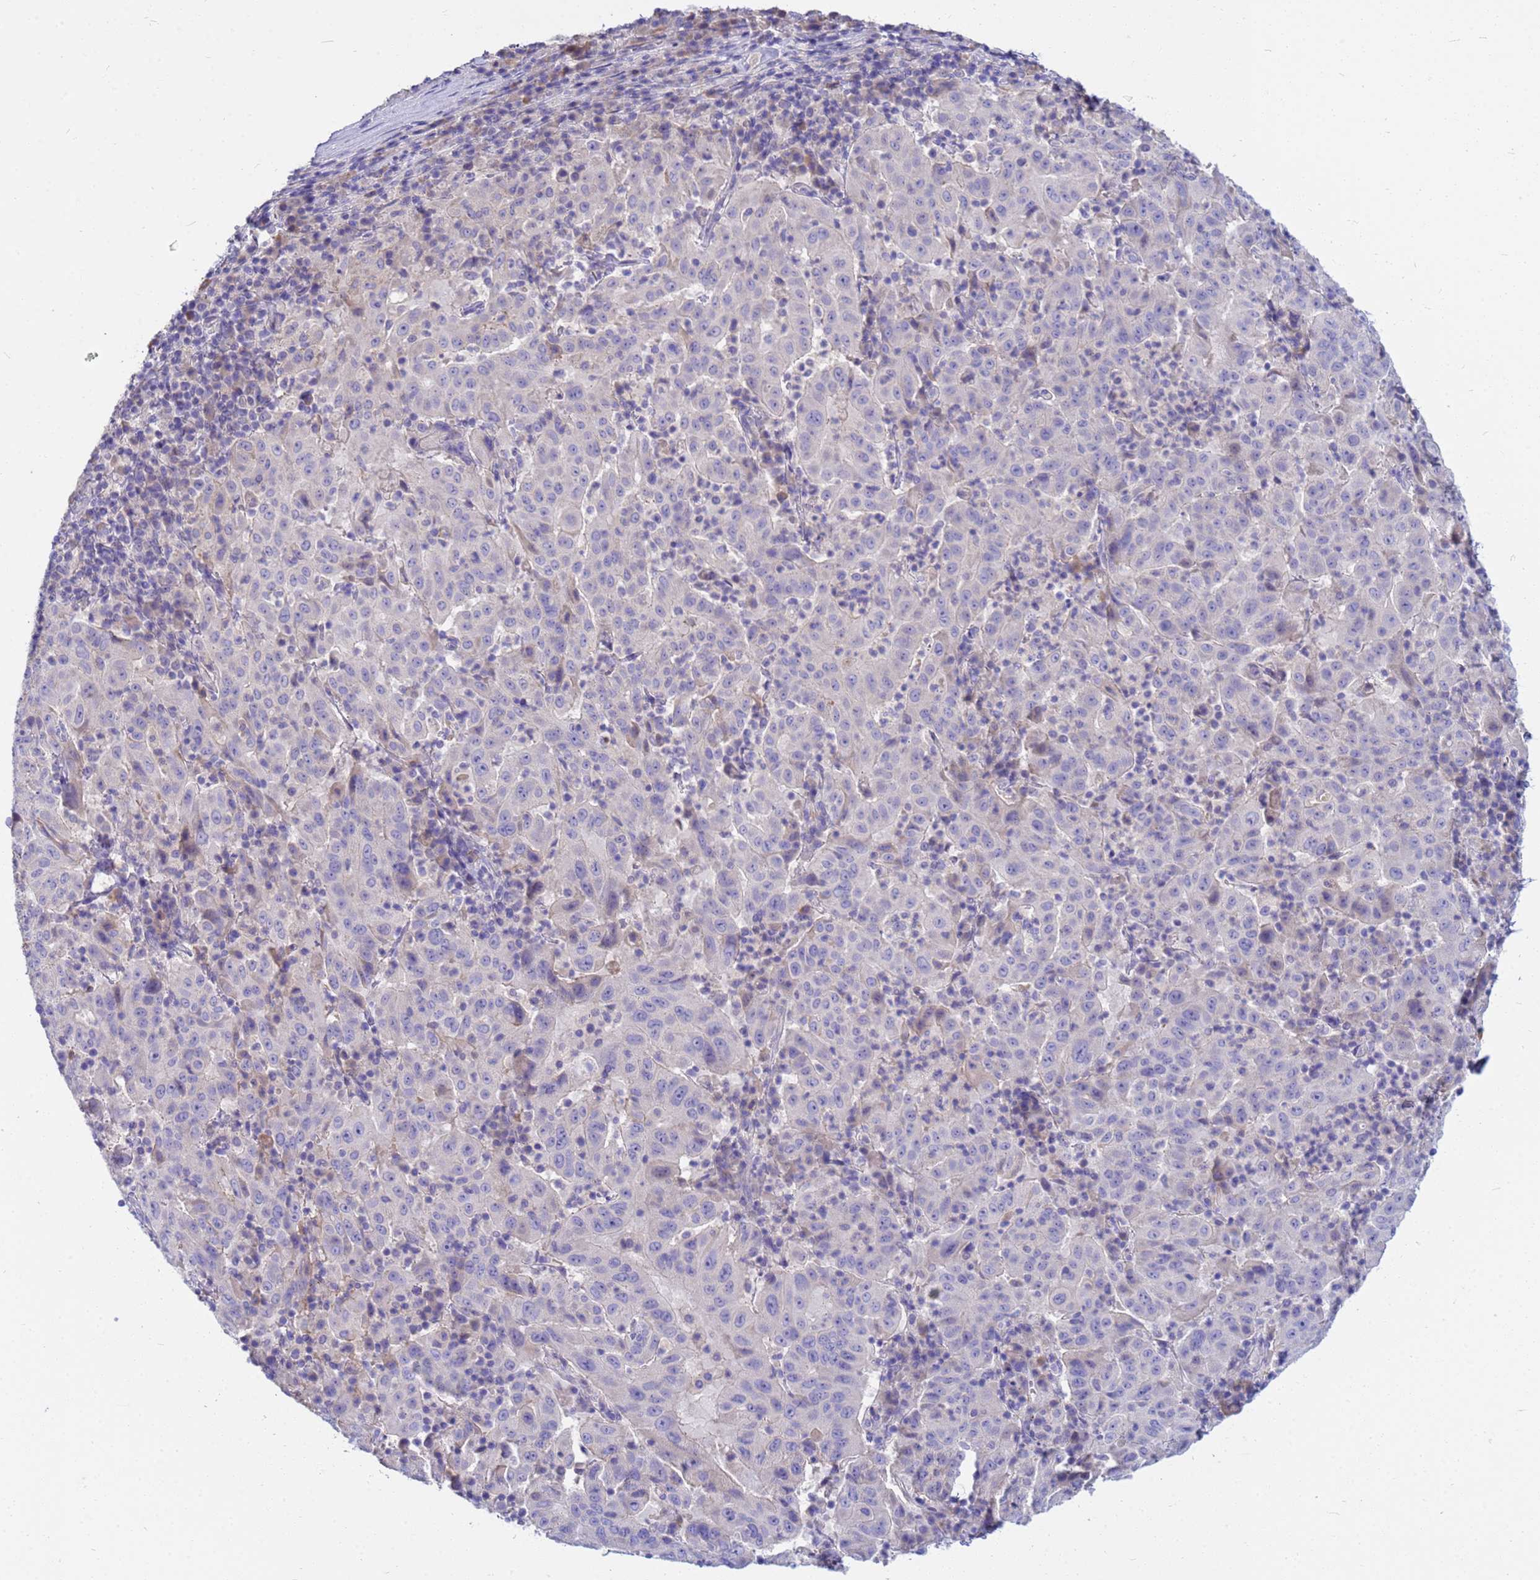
{"staining": {"intensity": "negative", "quantity": "none", "location": "none"}, "tissue": "pancreatic cancer", "cell_type": "Tumor cells", "image_type": "cancer", "snomed": [{"axis": "morphology", "description": "Adenocarcinoma, NOS"}, {"axis": "topography", "description": "Pancreas"}], "caption": "Tumor cells show no significant protein positivity in adenocarcinoma (pancreatic).", "gene": "DPRX", "patient": {"sex": "male", "age": 63}}